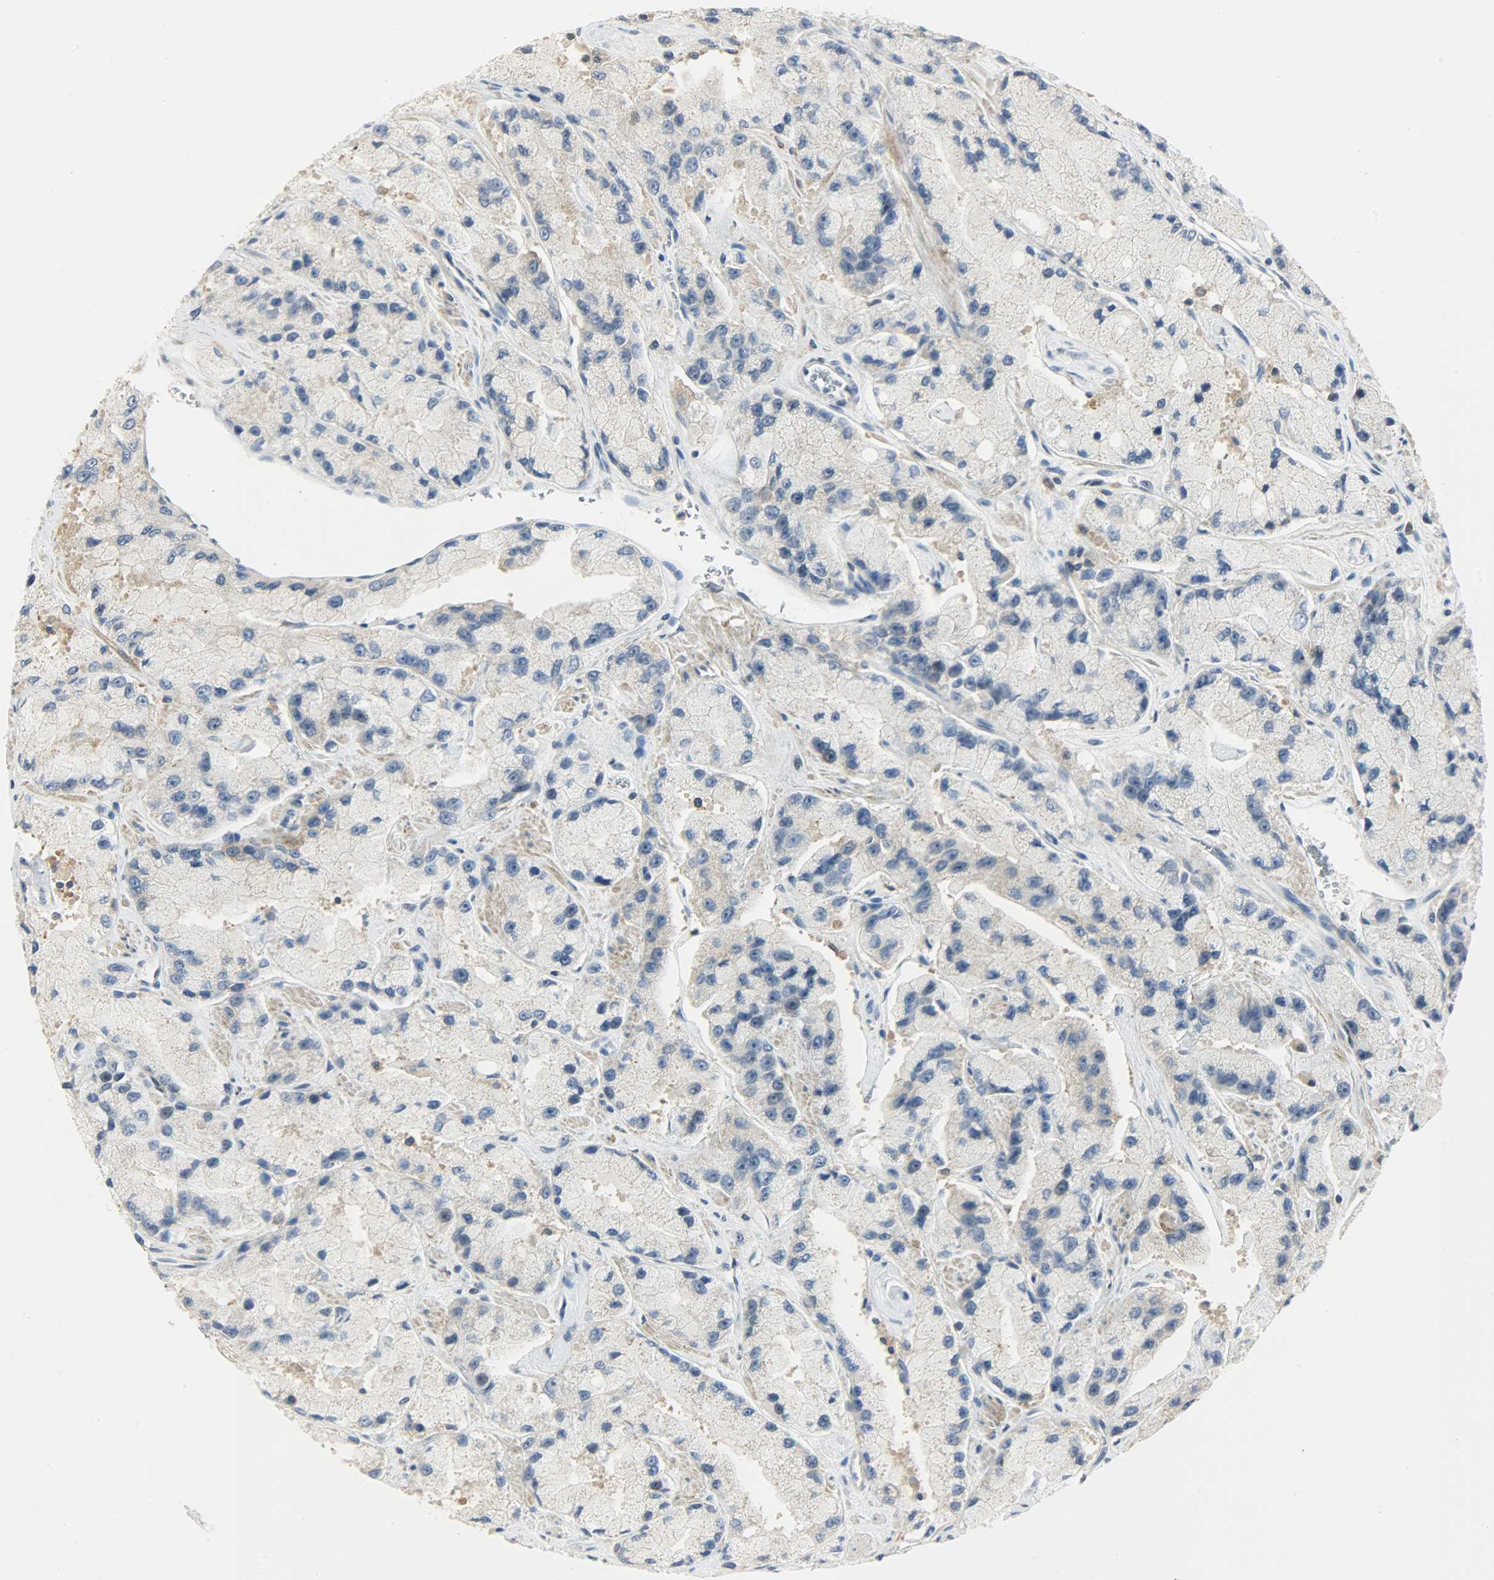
{"staining": {"intensity": "weak", "quantity": "<25%", "location": "cytoplasmic/membranous"}, "tissue": "prostate cancer", "cell_type": "Tumor cells", "image_type": "cancer", "snomed": [{"axis": "morphology", "description": "Adenocarcinoma, High grade"}, {"axis": "topography", "description": "Prostate"}], "caption": "DAB immunohistochemical staining of human prostate high-grade adenocarcinoma displays no significant expression in tumor cells.", "gene": "PPARG", "patient": {"sex": "male", "age": 58}}